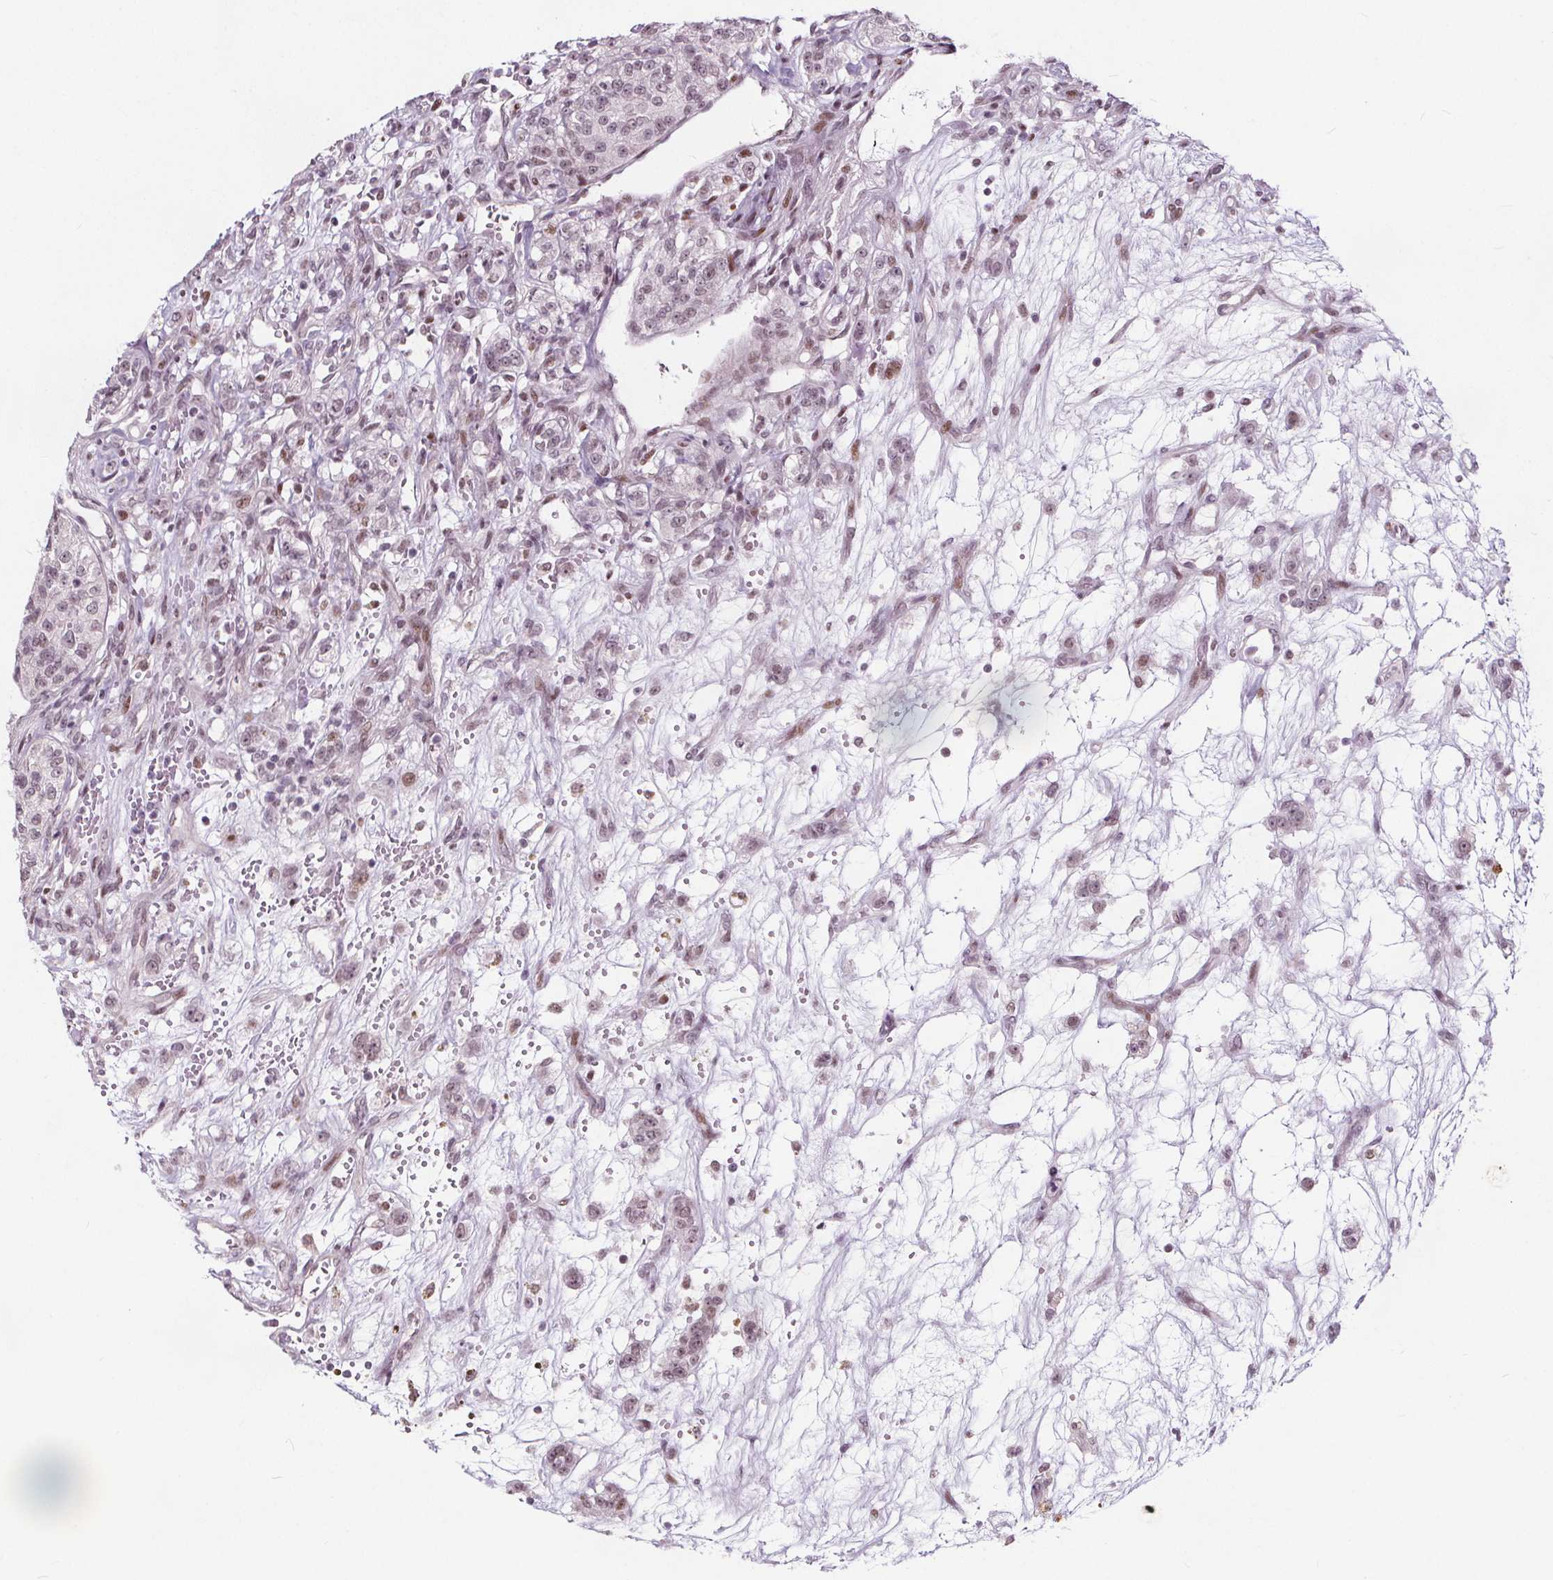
{"staining": {"intensity": "weak", "quantity": "<25%", "location": "nuclear"}, "tissue": "renal cancer", "cell_type": "Tumor cells", "image_type": "cancer", "snomed": [{"axis": "morphology", "description": "Adenocarcinoma, NOS"}, {"axis": "topography", "description": "Kidney"}], "caption": "The image displays no staining of tumor cells in renal cancer (adenocarcinoma).", "gene": "TAF6L", "patient": {"sex": "female", "age": 63}}